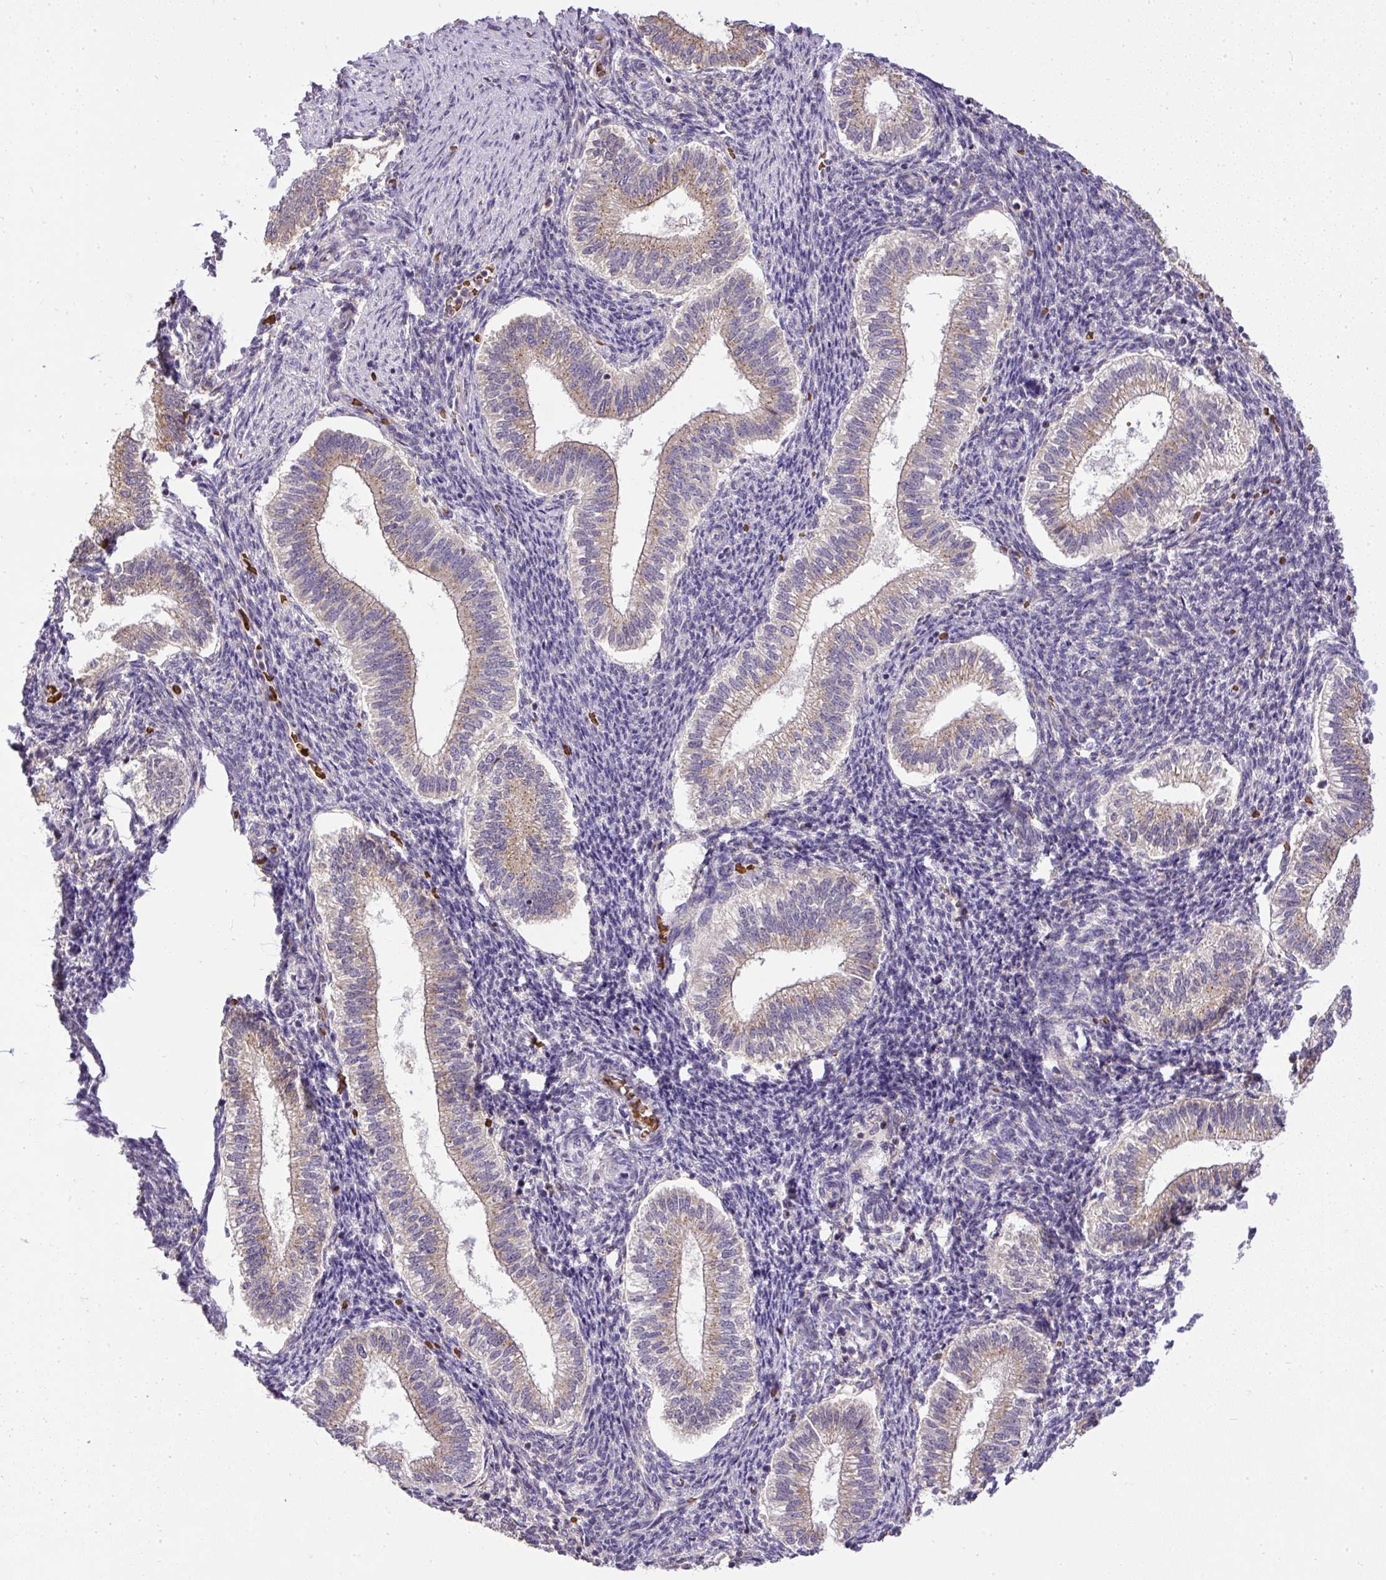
{"staining": {"intensity": "moderate", "quantity": "<25%", "location": "cytoplasmic/membranous"}, "tissue": "endometrium", "cell_type": "Cells in endometrial stroma", "image_type": "normal", "snomed": [{"axis": "morphology", "description": "Normal tissue, NOS"}, {"axis": "topography", "description": "Endometrium"}], "caption": "Immunohistochemistry image of normal endometrium: human endometrium stained using IHC reveals low levels of moderate protein expression localized specifically in the cytoplasmic/membranous of cells in endometrial stroma, appearing as a cytoplasmic/membranous brown color.", "gene": "SMC4", "patient": {"sex": "female", "age": 25}}